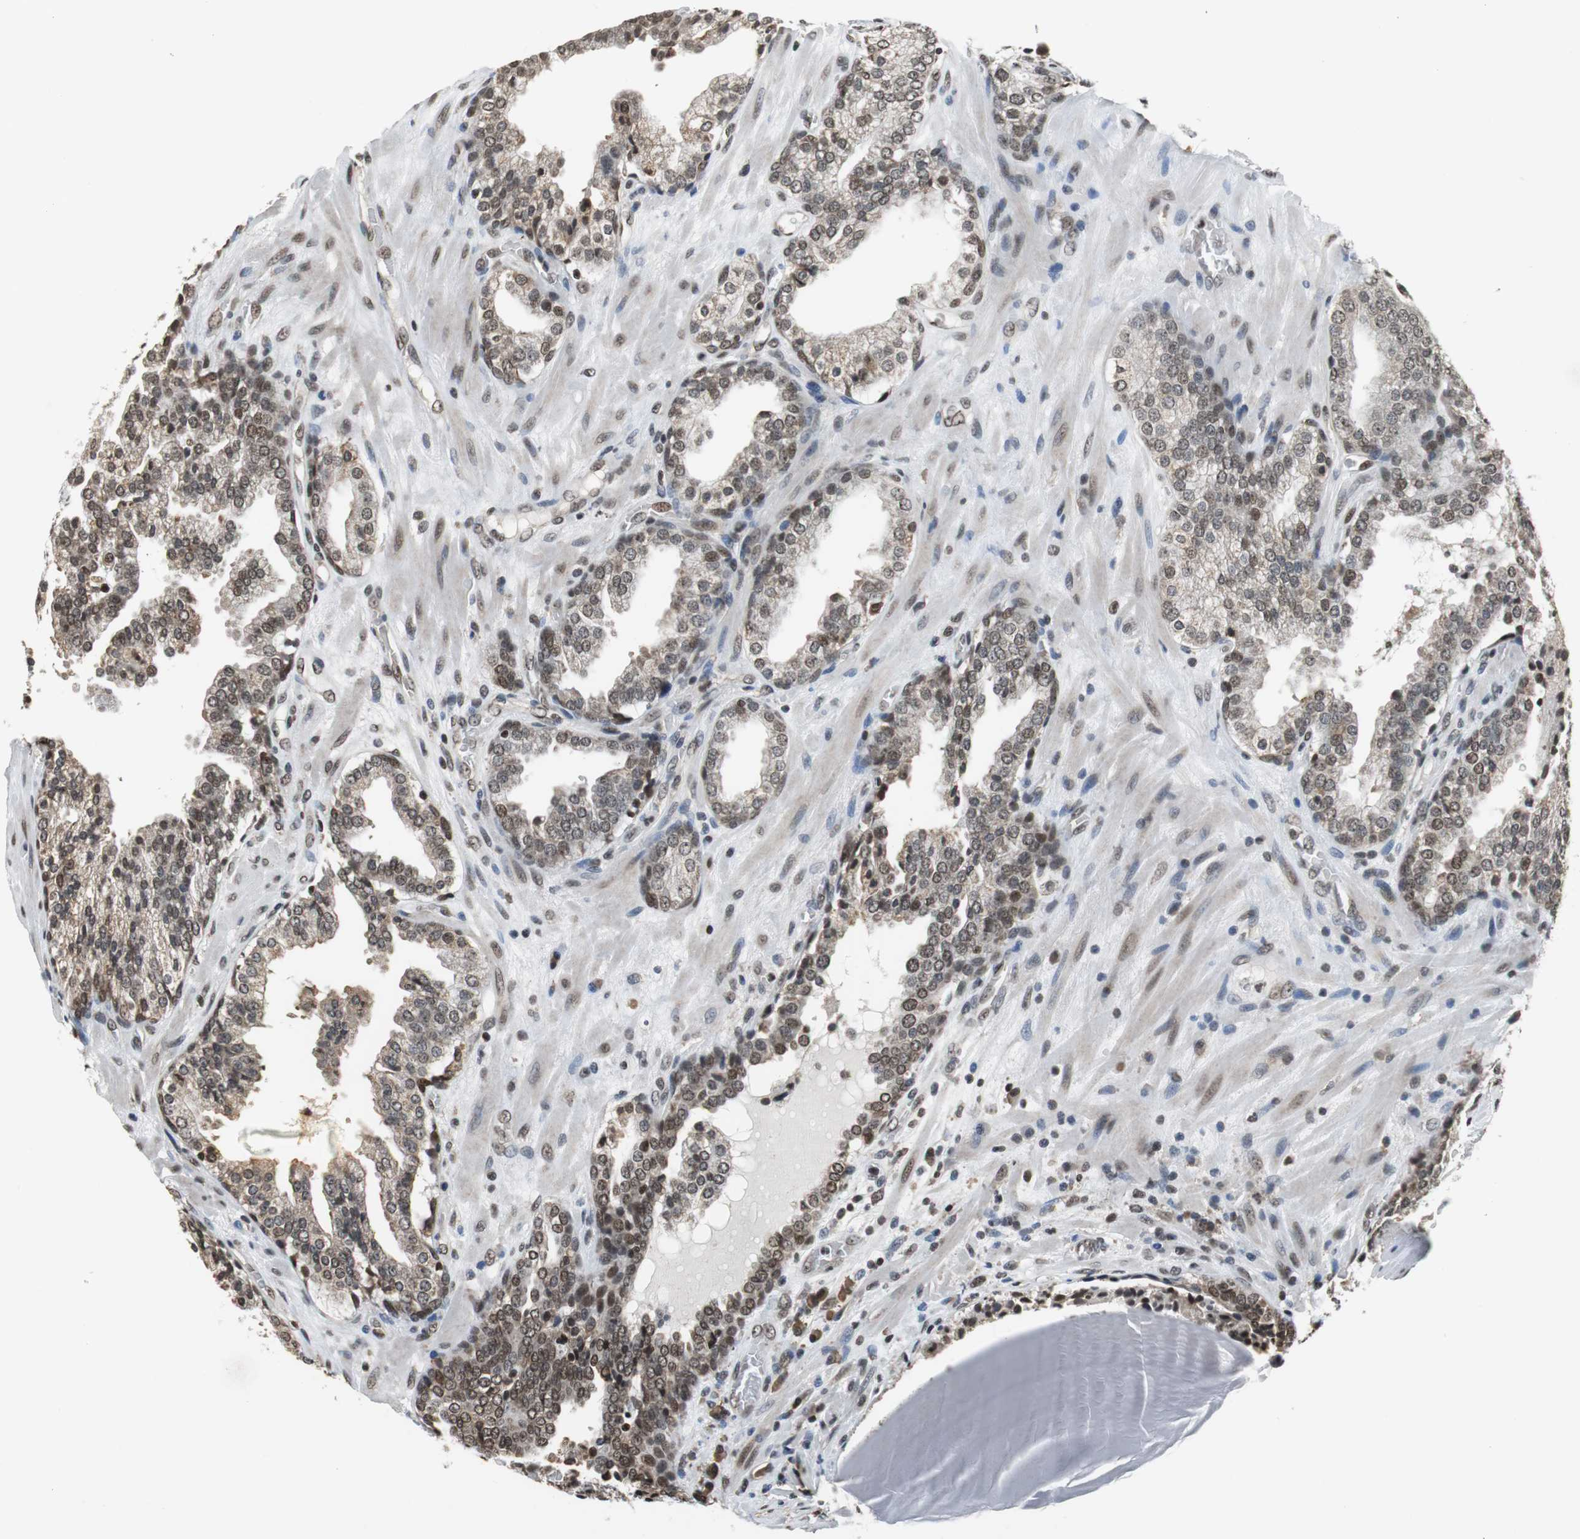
{"staining": {"intensity": "moderate", "quantity": ">75%", "location": "cytoplasmic/membranous,nuclear"}, "tissue": "prostate cancer", "cell_type": "Tumor cells", "image_type": "cancer", "snomed": [{"axis": "morphology", "description": "Adenocarcinoma, High grade"}, {"axis": "topography", "description": "Prostate"}], "caption": "About >75% of tumor cells in prostate cancer (adenocarcinoma (high-grade)) display moderate cytoplasmic/membranous and nuclear protein staining as visualized by brown immunohistochemical staining.", "gene": "REST", "patient": {"sex": "male", "age": 68}}